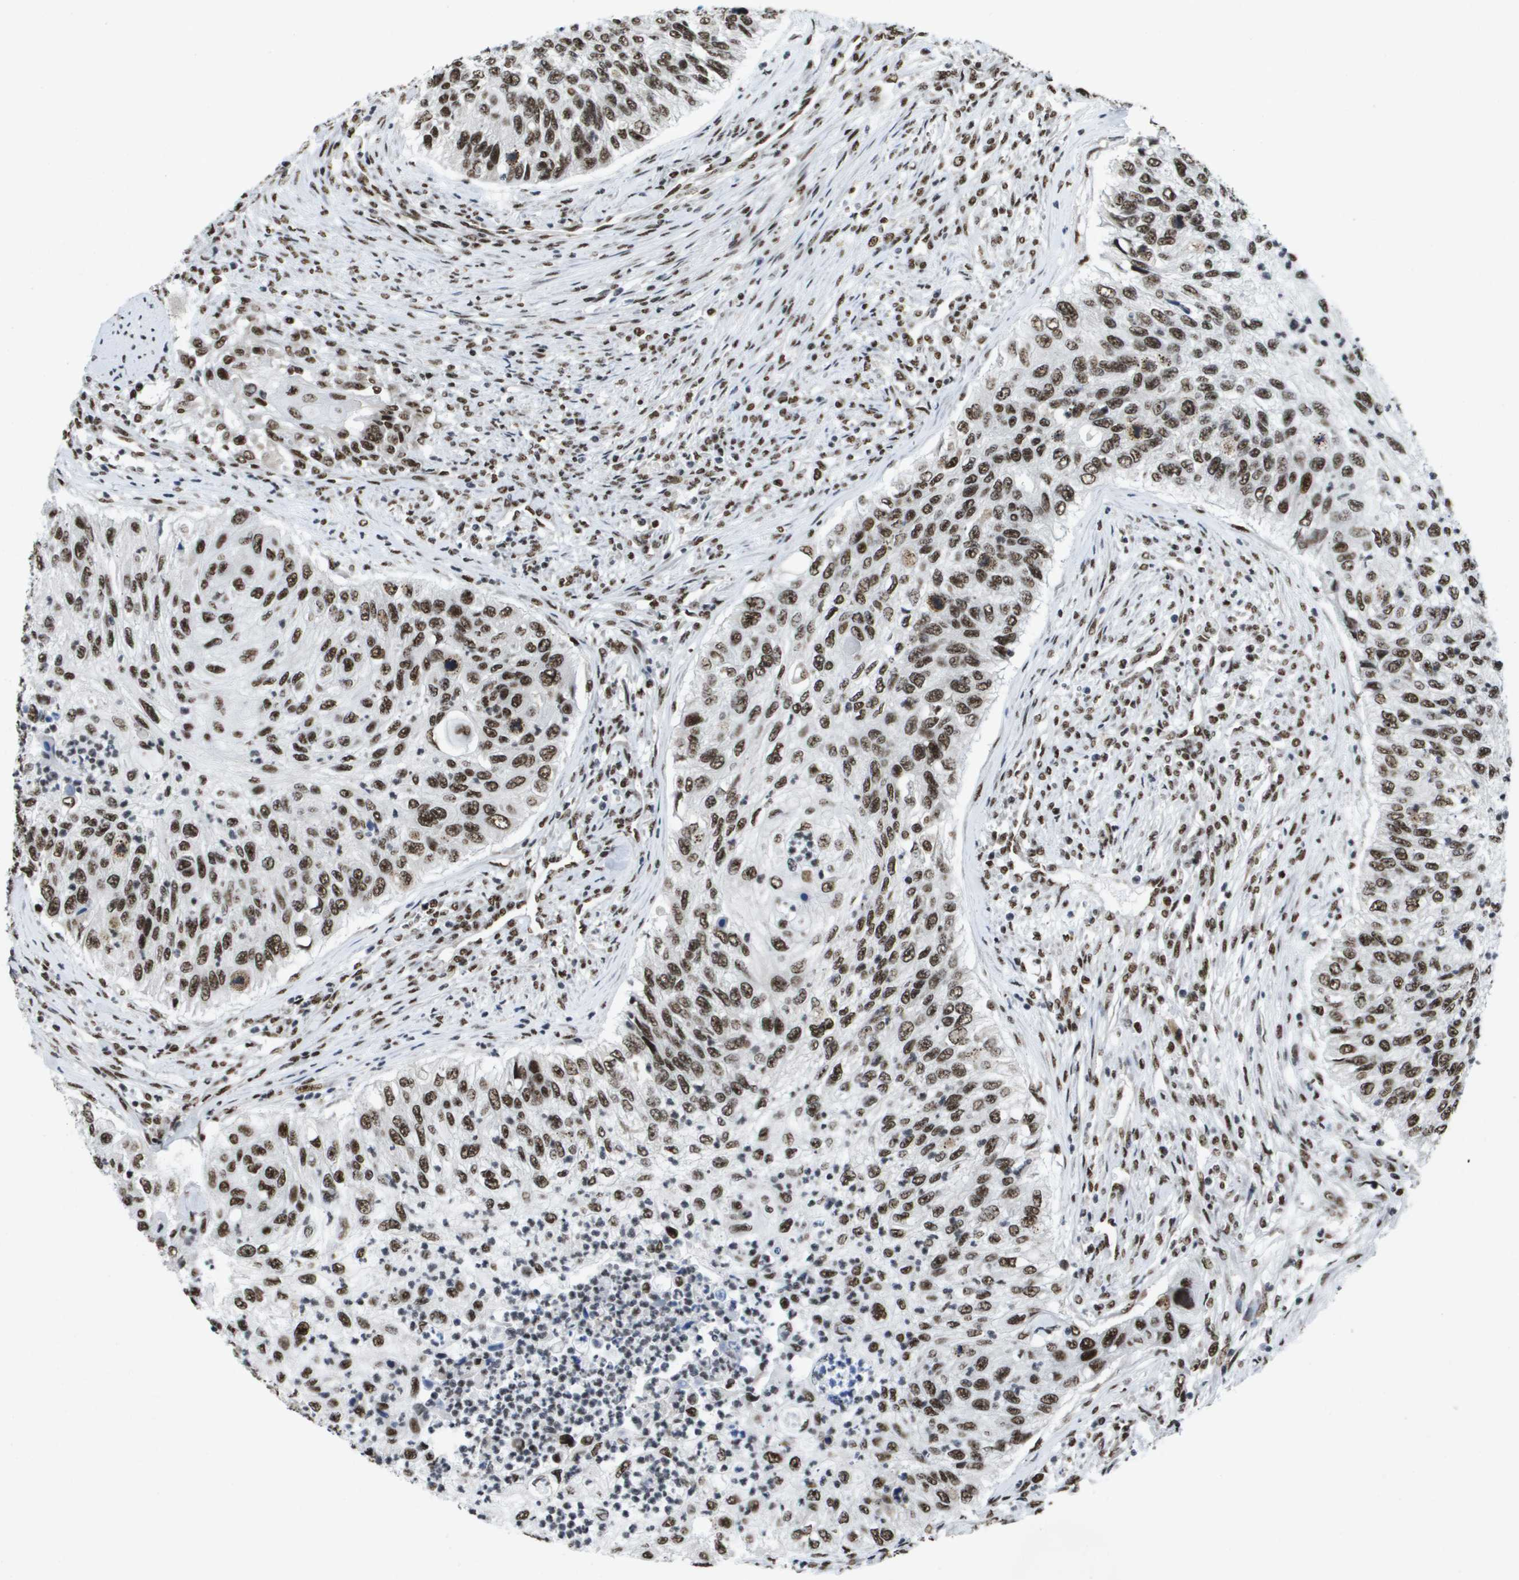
{"staining": {"intensity": "strong", "quantity": ">75%", "location": "nuclear"}, "tissue": "urothelial cancer", "cell_type": "Tumor cells", "image_type": "cancer", "snomed": [{"axis": "morphology", "description": "Urothelial carcinoma, High grade"}, {"axis": "topography", "description": "Urinary bladder"}], "caption": "Immunohistochemical staining of urothelial carcinoma (high-grade) exhibits high levels of strong nuclear positivity in approximately >75% of tumor cells.", "gene": "NSRP1", "patient": {"sex": "female", "age": 60}}